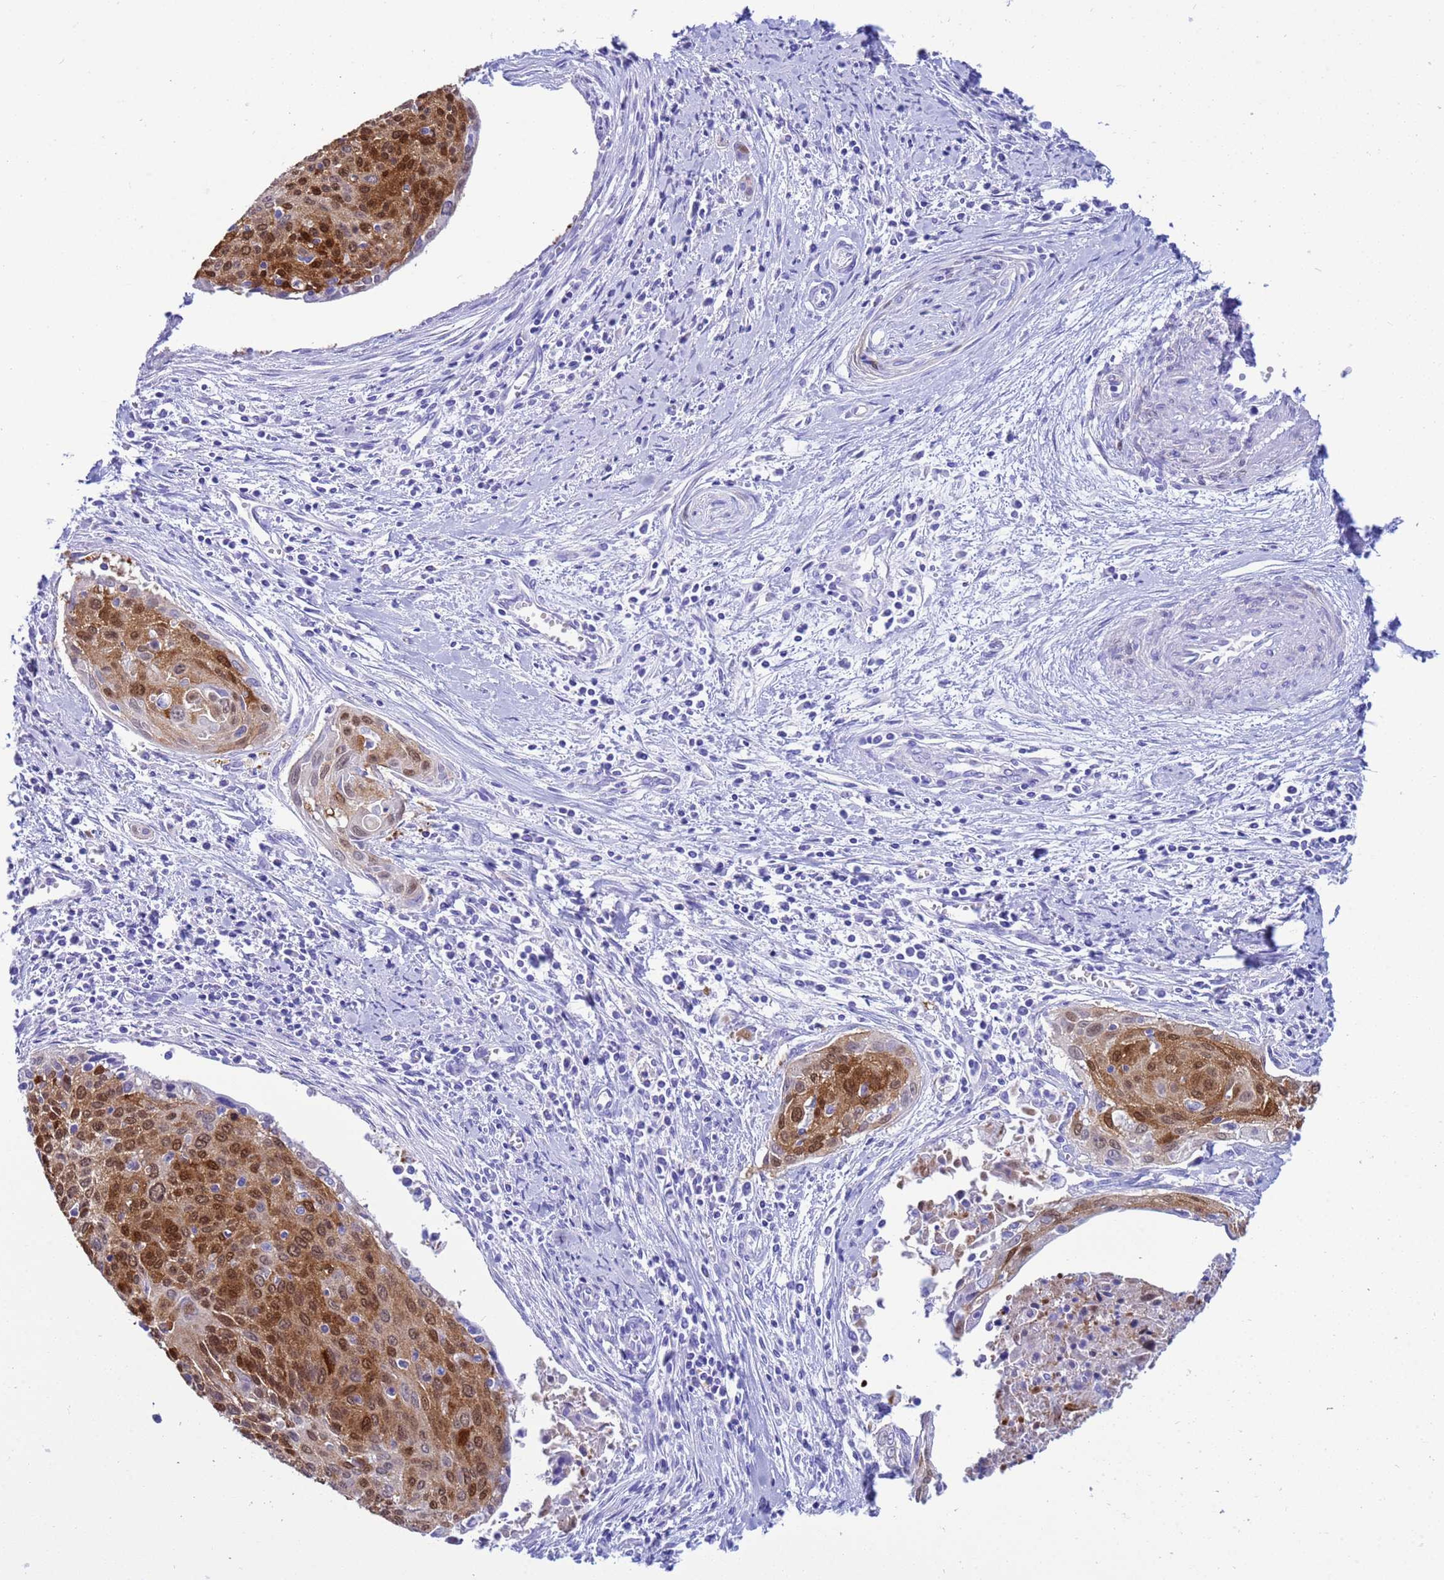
{"staining": {"intensity": "moderate", "quantity": ">75%", "location": "cytoplasmic/membranous,nuclear"}, "tissue": "cervical cancer", "cell_type": "Tumor cells", "image_type": "cancer", "snomed": [{"axis": "morphology", "description": "Squamous cell carcinoma, NOS"}, {"axis": "topography", "description": "Cervix"}], "caption": "Immunohistochemistry micrograph of cervical cancer stained for a protein (brown), which reveals medium levels of moderate cytoplasmic/membranous and nuclear staining in approximately >75% of tumor cells.", "gene": "AKR1C2", "patient": {"sex": "female", "age": 55}}